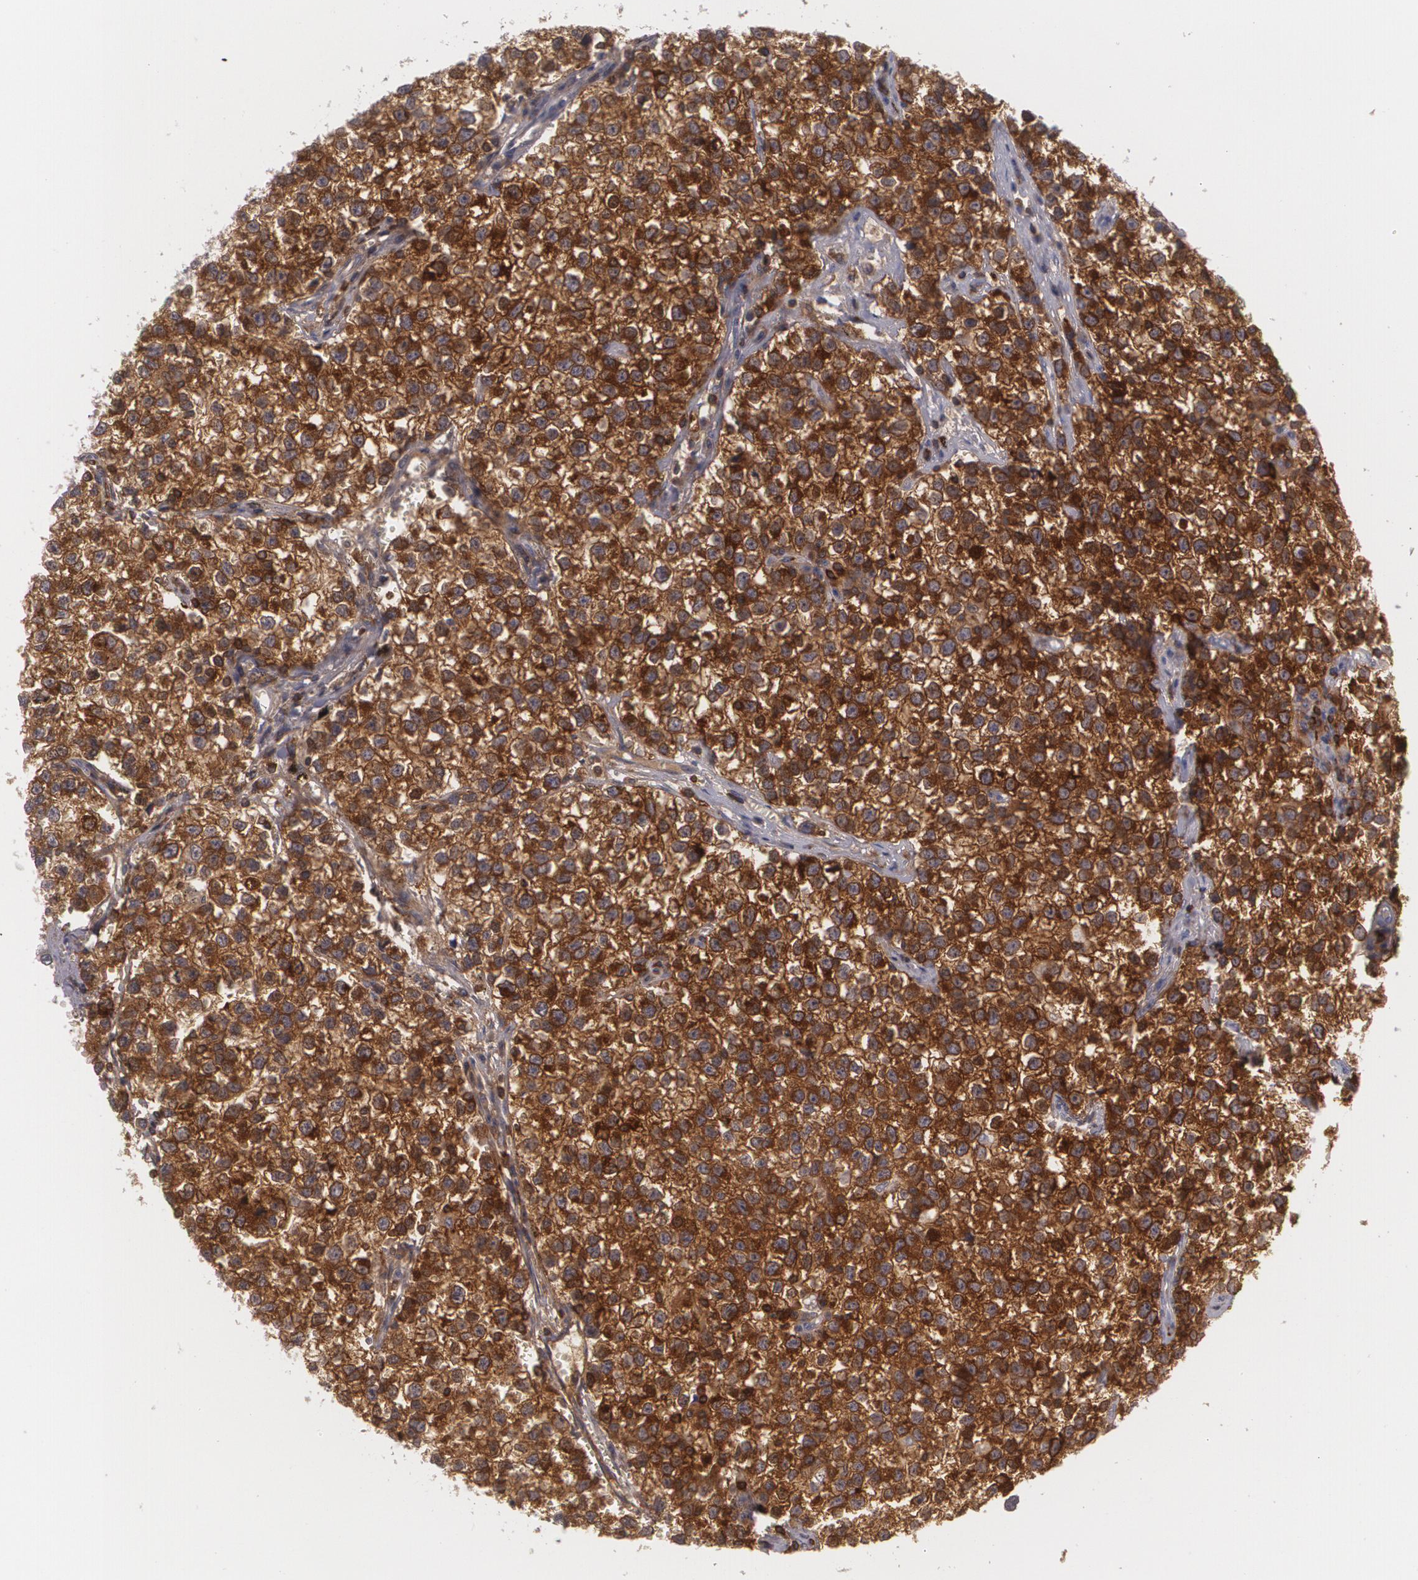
{"staining": {"intensity": "strong", "quantity": ">75%", "location": "cytoplasmic/membranous"}, "tissue": "testis cancer", "cell_type": "Tumor cells", "image_type": "cancer", "snomed": [{"axis": "morphology", "description": "Seminoma, NOS"}, {"axis": "topography", "description": "Testis"}], "caption": "Protein staining of seminoma (testis) tissue shows strong cytoplasmic/membranous positivity in about >75% of tumor cells.", "gene": "BIN1", "patient": {"sex": "male", "age": 35}}